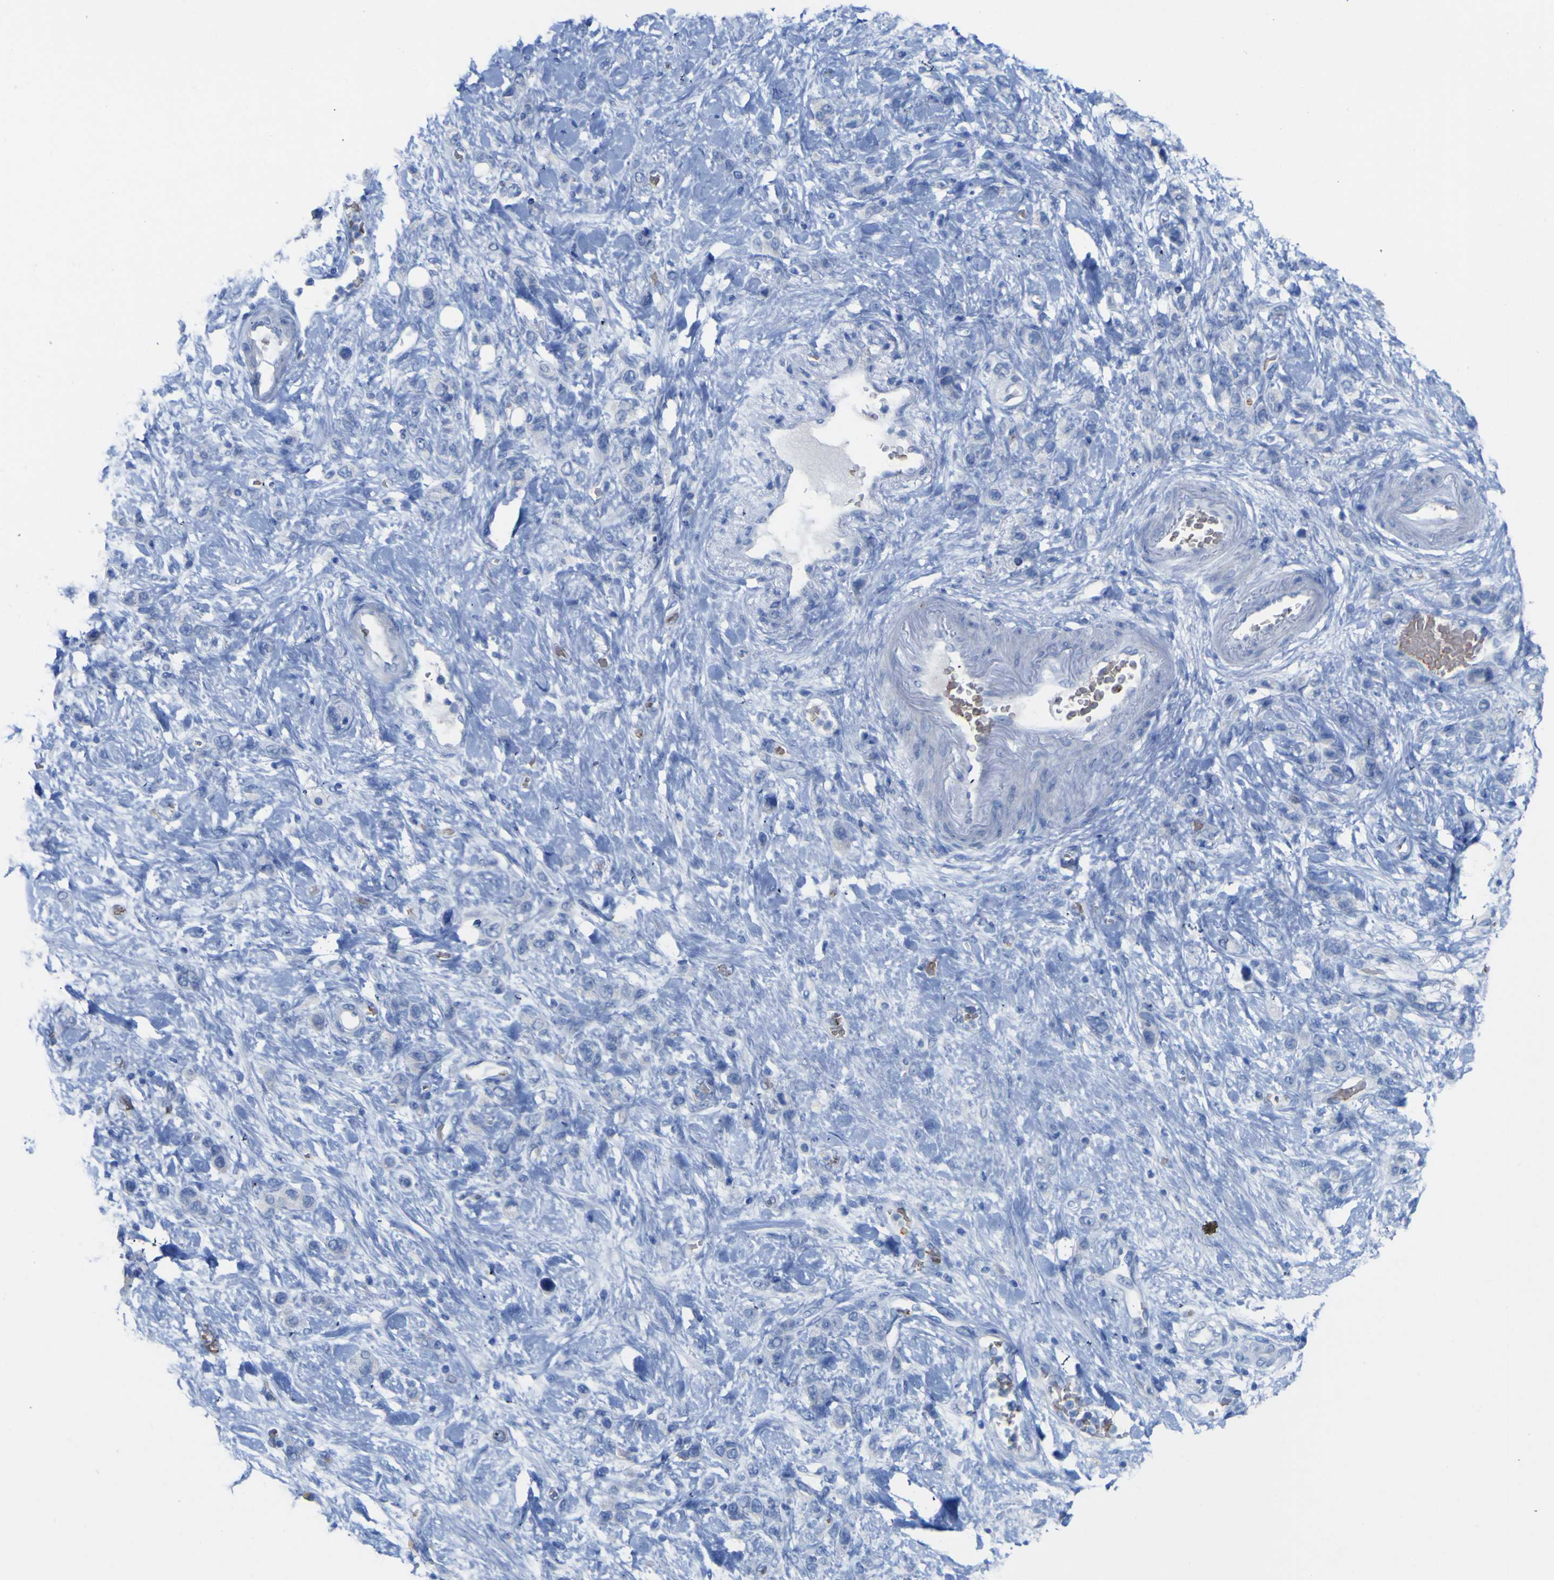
{"staining": {"intensity": "negative", "quantity": "none", "location": "none"}, "tissue": "stomach cancer", "cell_type": "Tumor cells", "image_type": "cancer", "snomed": [{"axis": "morphology", "description": "Adenocarcinoma, NOS"}, {"axis": "morphology", "description": "Adenocarcinoma, High grade"}, {"axis": "topography", "description": "Stomach, upper"}, {"axis": "topography", "description": "Stomach, lower"}], "caption": "A high-resolution image shows immunohistochemistry staining of adenocarcinoma (high-grade) (stomach), which reveals no significant expression in tumor cells.", "gene": "GCM1", "patient": {"sex": "female", "age": 65}}